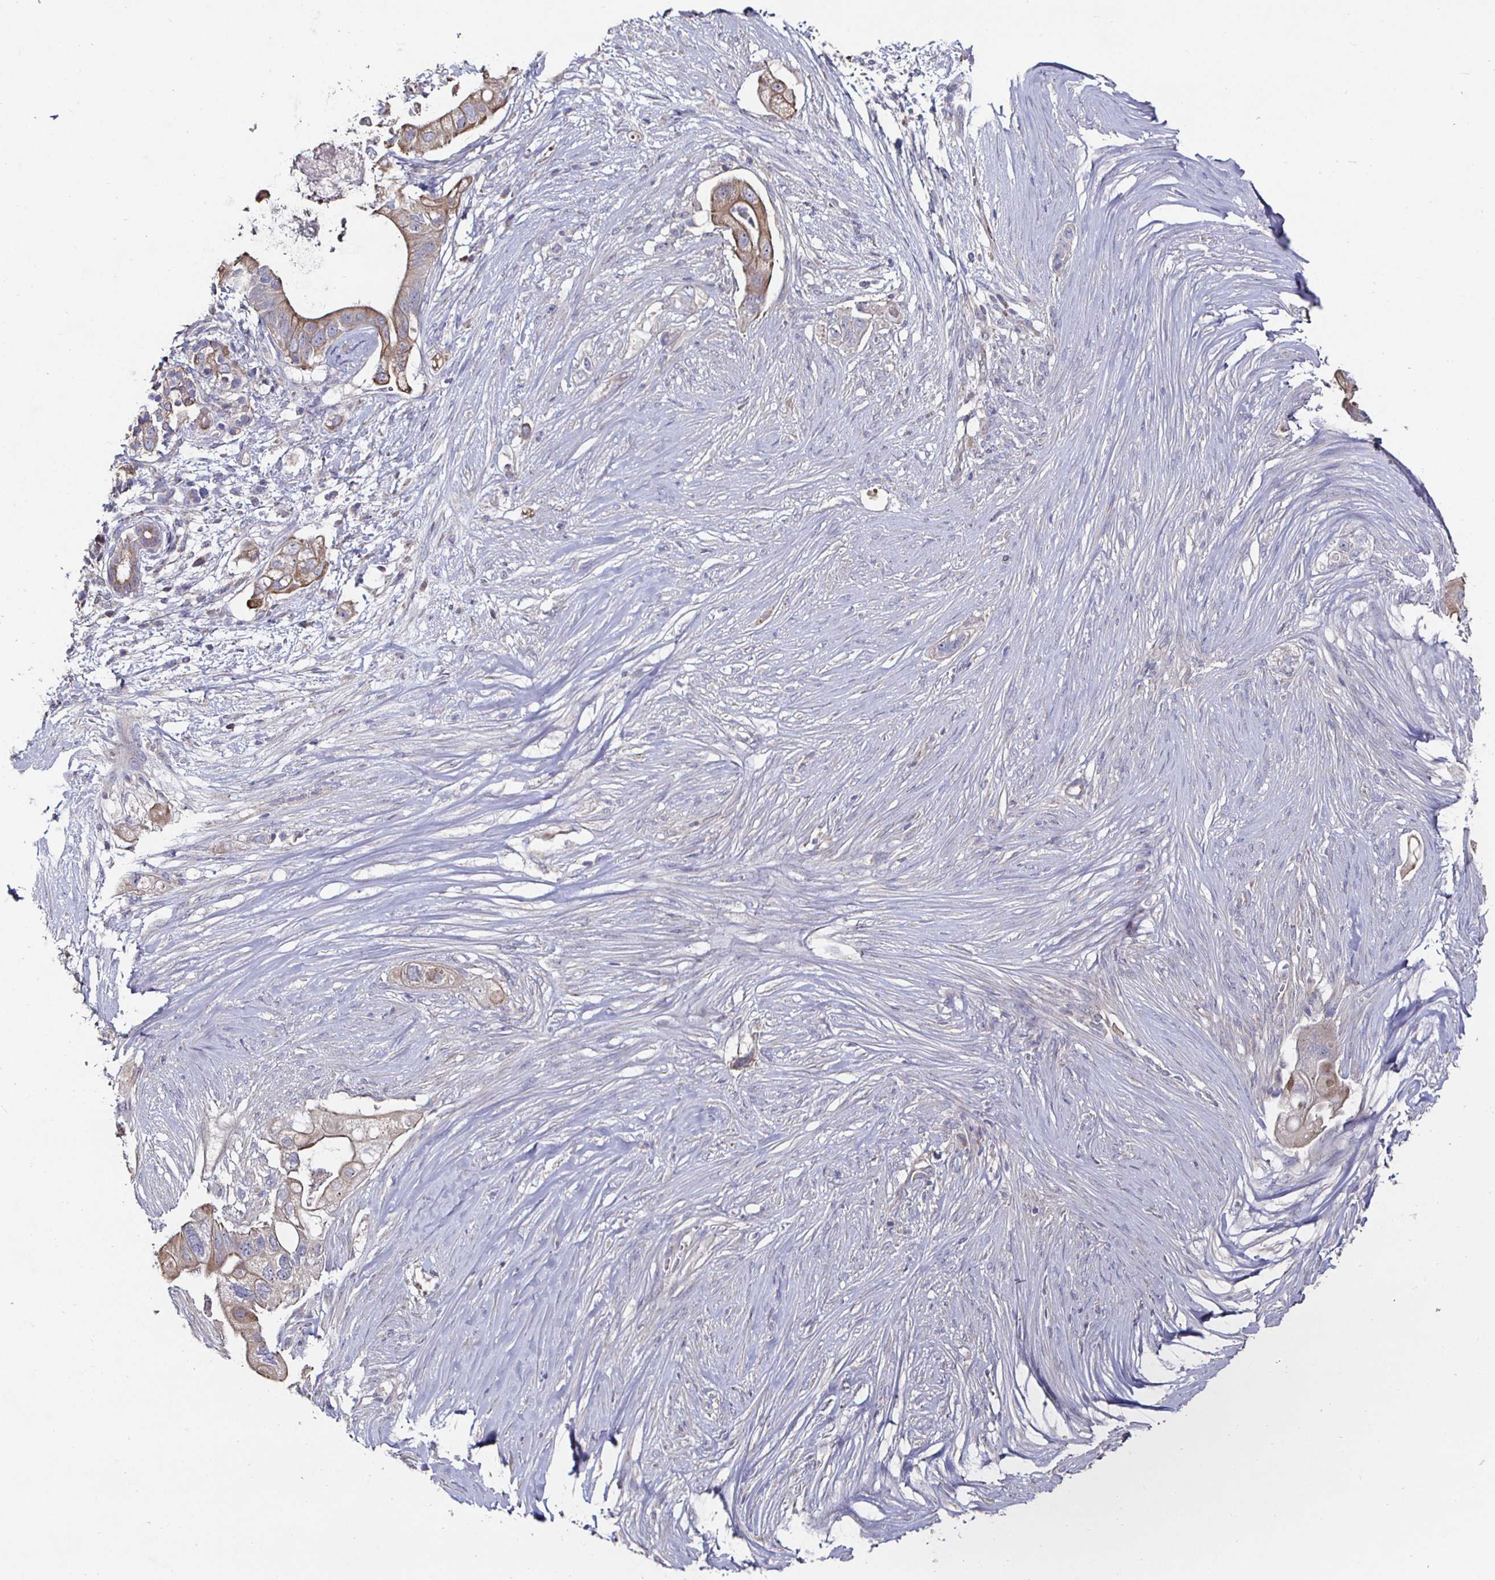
{"staining": {"intensity": "moderate", "quantity": "25%-75%", "location": "cytoplasmic/membranous"}, "tissue": "pancreatic cancer", "cell_type": "Tumor cells", "image_type": "cancer", "snomed": [{"axis": "morphology", "description": "Adenocarcinoma, NOS"}, {"axis": "topography", "description": "Pancreas"}], "caption": "Immunohistochemistry of adenocarcinoma (pancreatic) shows medium levels of moderate cytoplasmic/membranous positivity in about 25%-75% of tumor cells. Nuclei are stained in blue.", "gene": "NRSN1", "patient": {"sex": "female", "age": 72}}